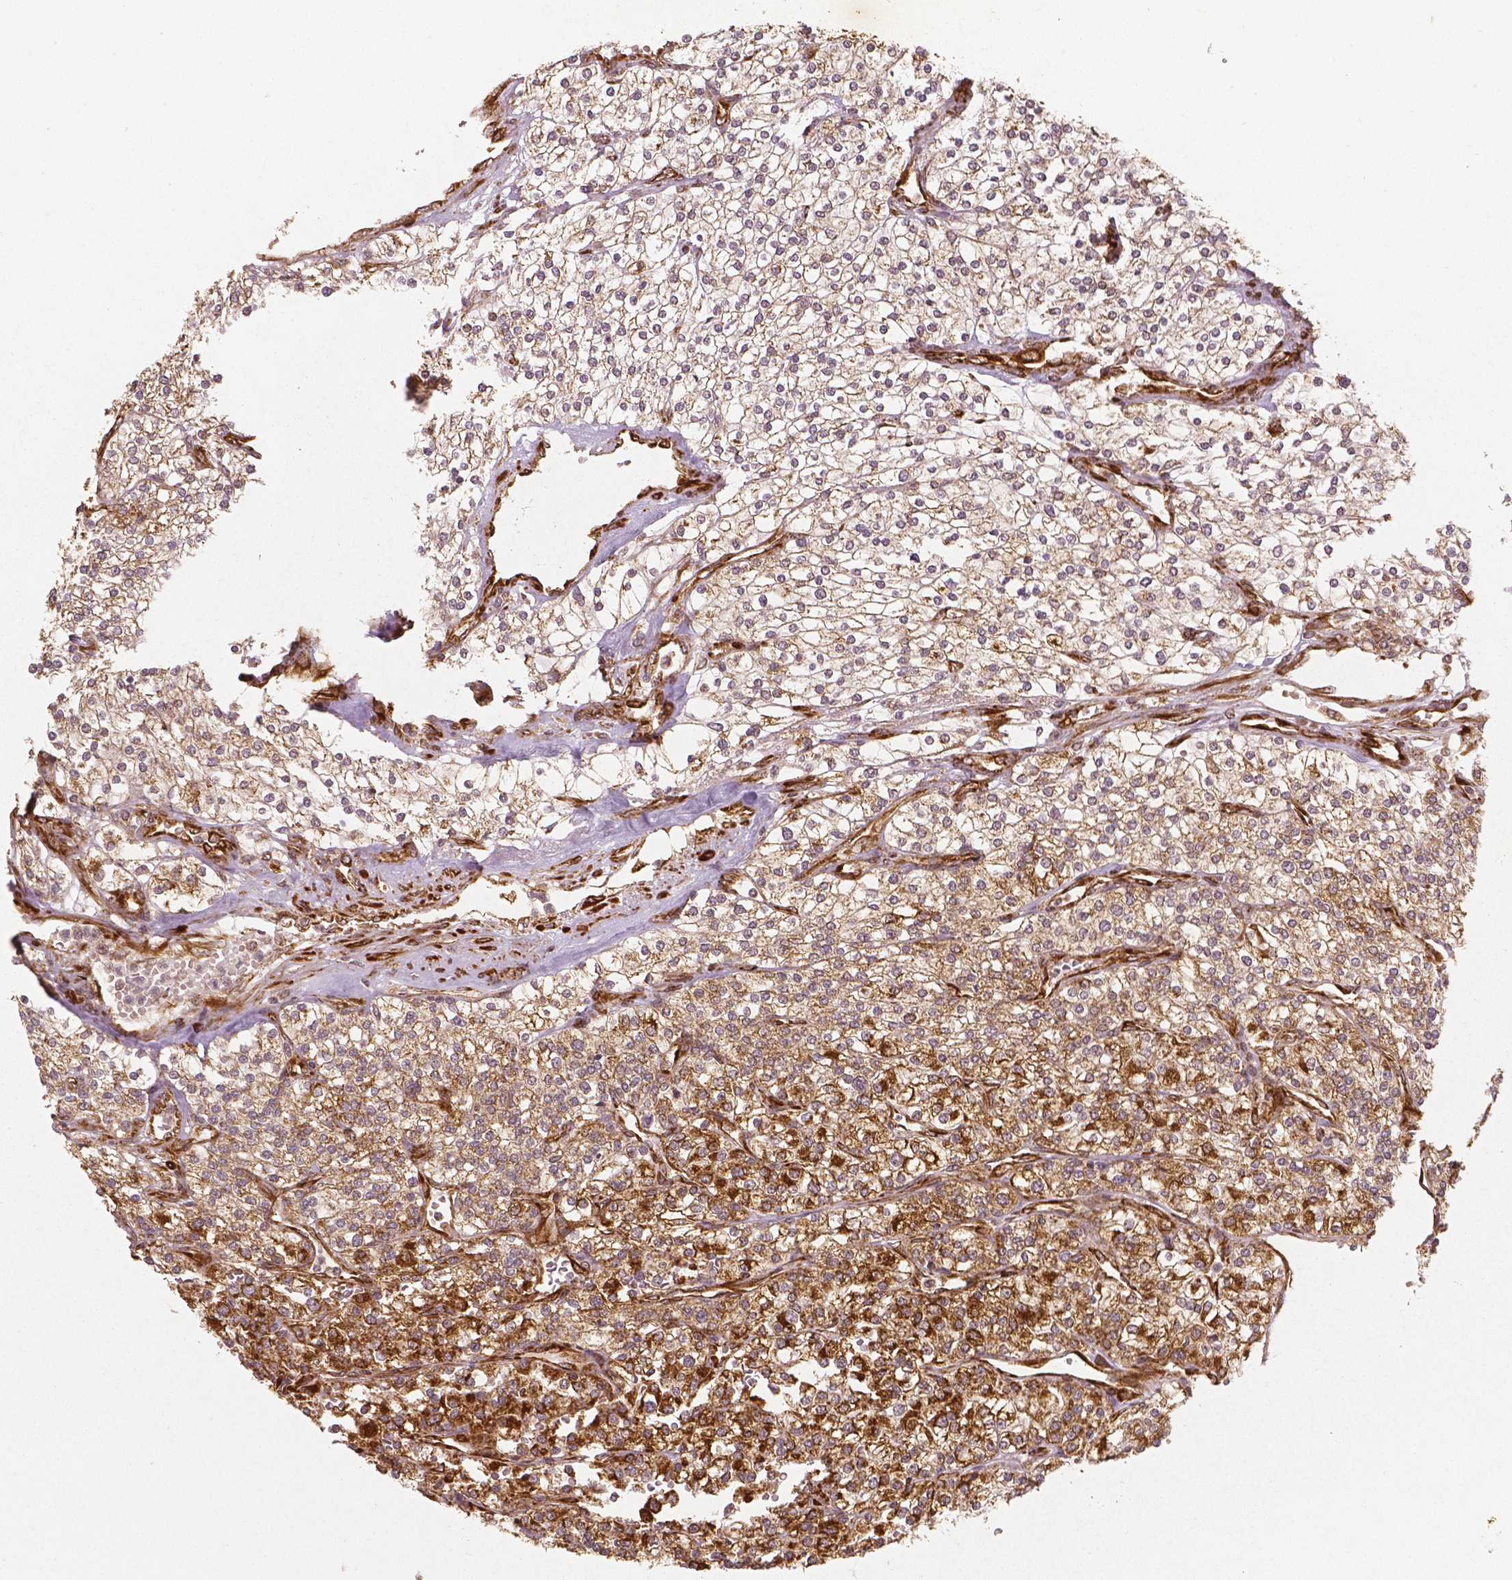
{"staining": {"intensity": "strong", "quantity": "25%-75%", "location": "cytoplasmic/membranous"}, "tissue": "renal cancer", "cell_type": "Tumor cells", "image_type": "cancer", "snomed": [{"axis": "morphology", "description": "Adenocarcinoma, NOS"}, {"axis": "topography", "description": "Kidney"}], "caption": "Immunohistochemistry photomicrograph of human renal adenocarcinoma stained for a protein (brown), which shows high levels of strong cytoplasmic/membranous positivity in about 25%-75% of tumor cells.", "gene": "PGAM5", "patient": {"sex": "male", "age": 80}}